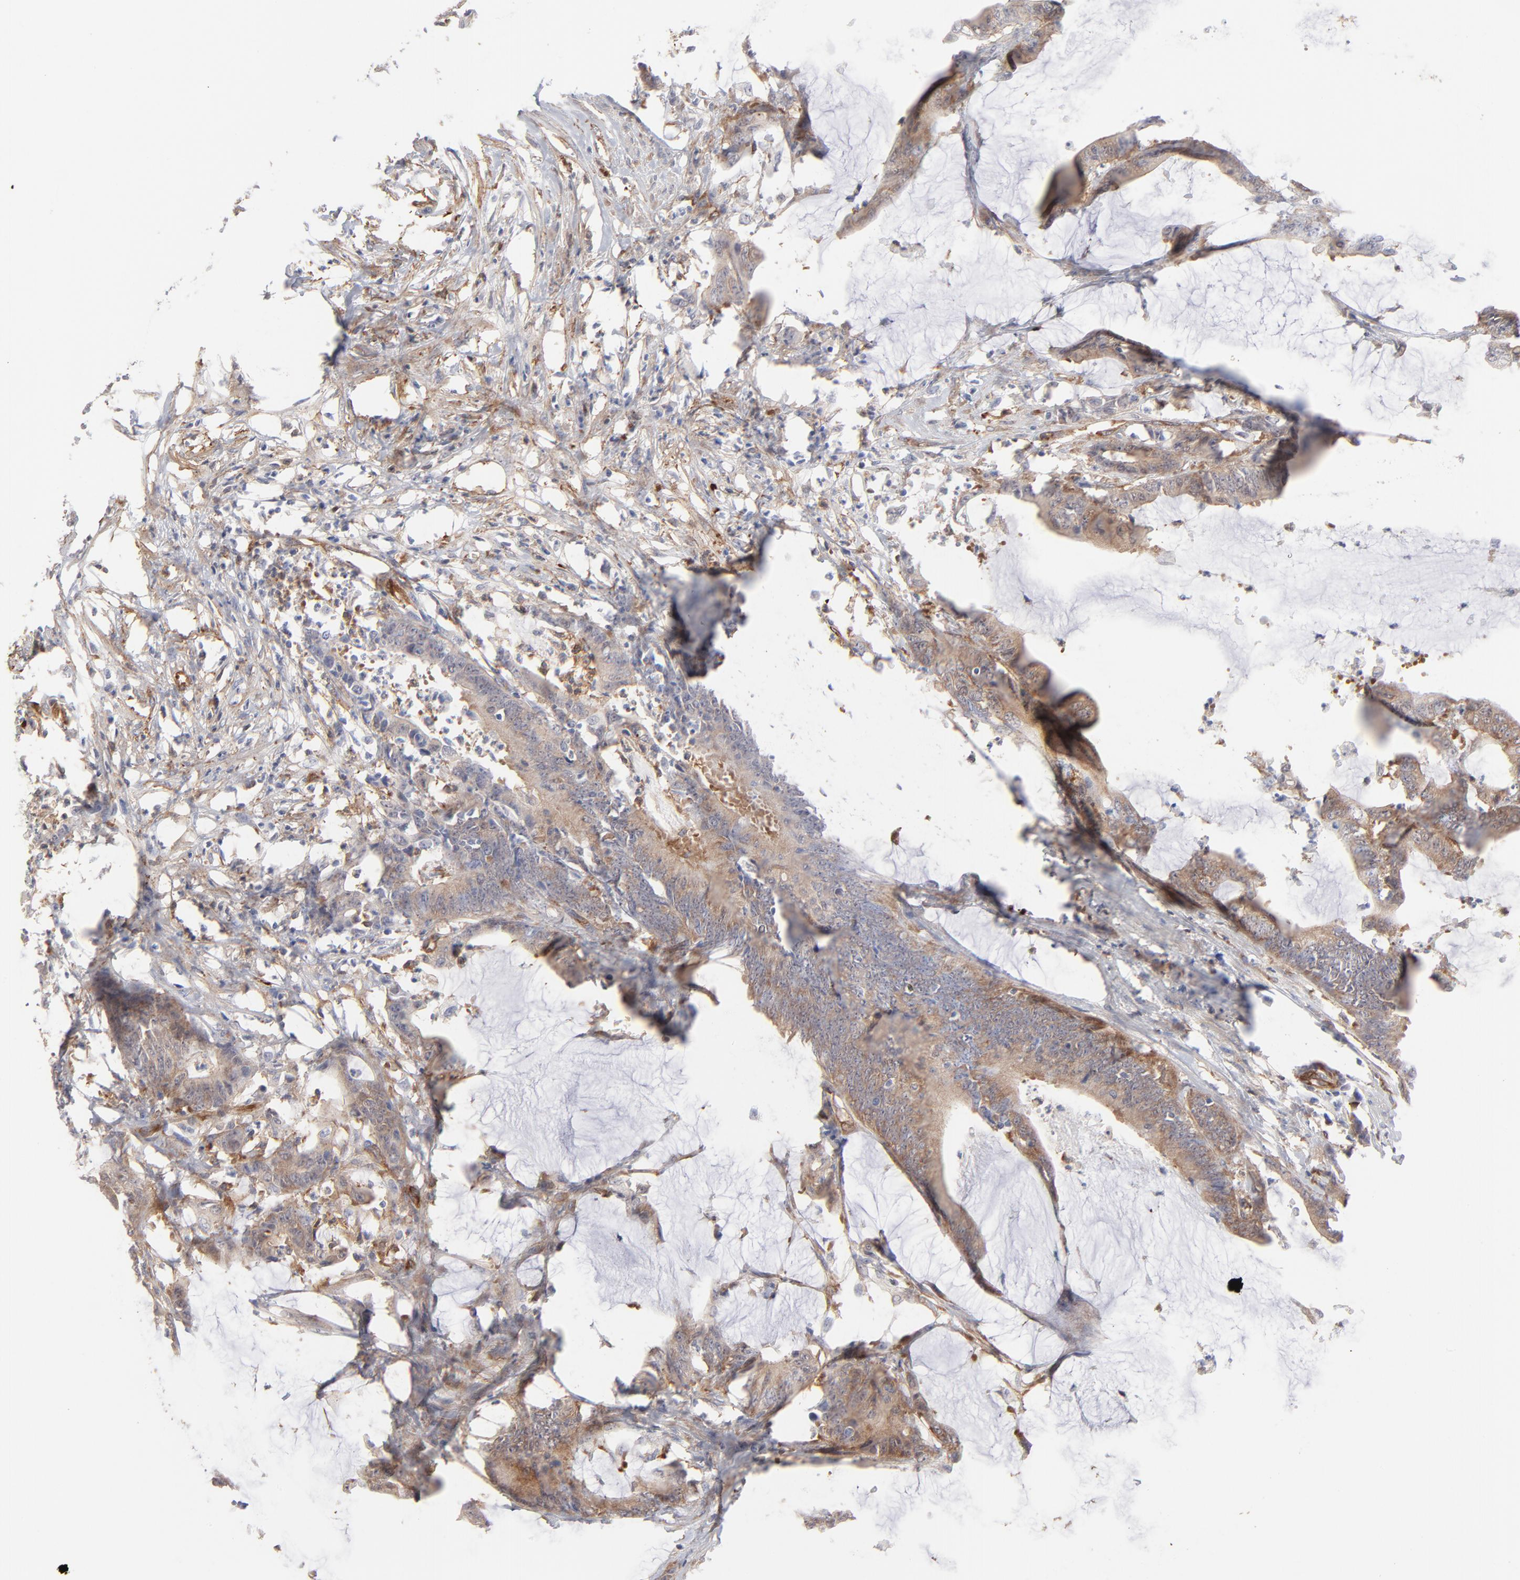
{"staining": {"intensity": "weak", "quantity": ">75%", "location": "cytoplasmic/membranous"}, "tissue": "colorectal cancer", "cell_type": "Tumor cells", "image_type": "cancer", "snomed": [{"axis": "morphology", "description": "Adenocarcinoma, NOS"}, {"axis": "topography", "description": "Rectum"}], "caption": "Immunohistochemical staining of colorectal cancer (adenocarcinoma) exhibits low levels of weak cytoplasmic/membranous protein positivity in approximately >75% of tumor cells.", "gene": "PXN", "patient": {"sex": "female", "age": 66}}